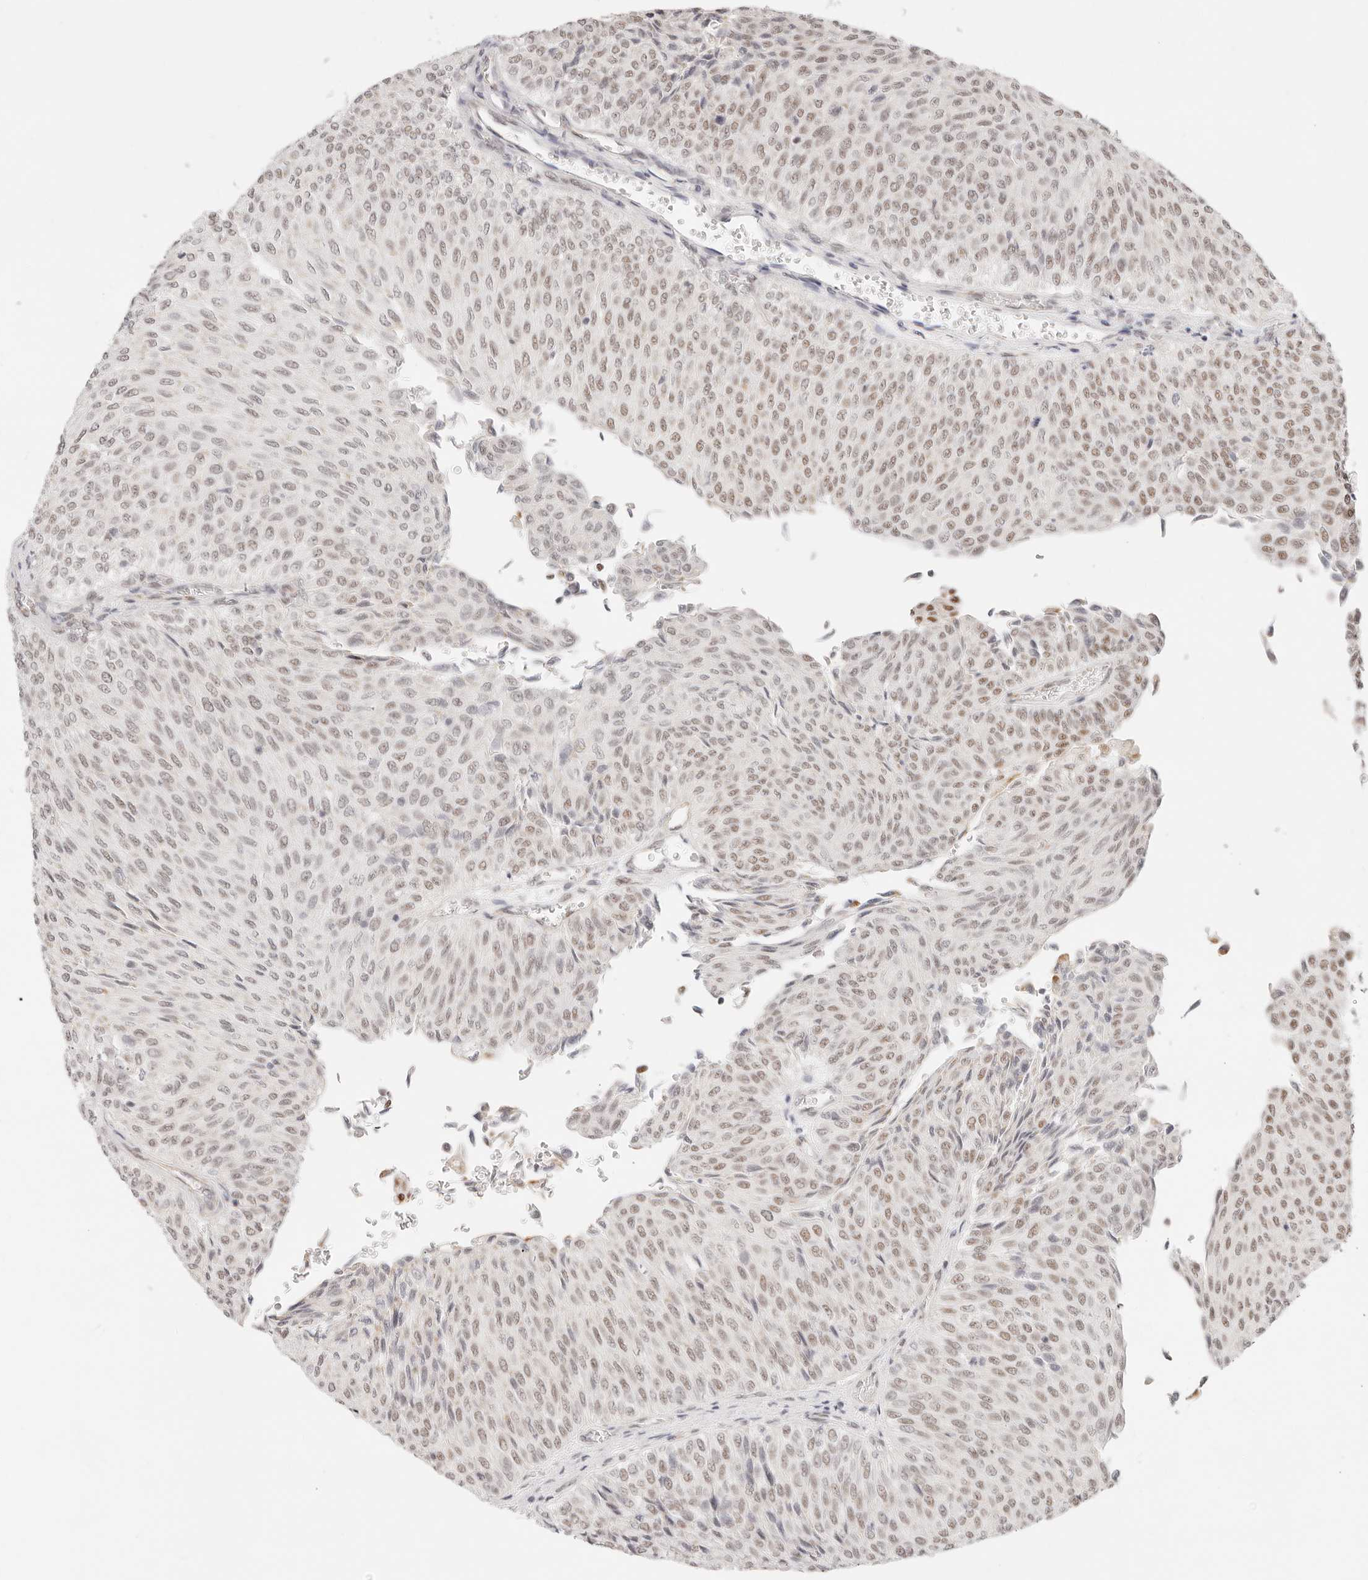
{"staining": {"intensity": "weak", "quantity": "25%-75%", "location": "nuclear"}, "tissue": "urothelial cancer", "cell_type": "Tumor cells", "image_type": "cancer", "snomed": [{"axis": "morphology", "description": "Urothelial carcinoma, Low grade"}, {"axis": "topography", "description": "Urinary bladder"}], "caption": "This is an image of immunohistochemistry staining of urothelial cancer, which shows weak staining in the nuclear of tumor cells.", "gene": "ZC3H11A", "patient": {"sex": "male", "age": 78}}